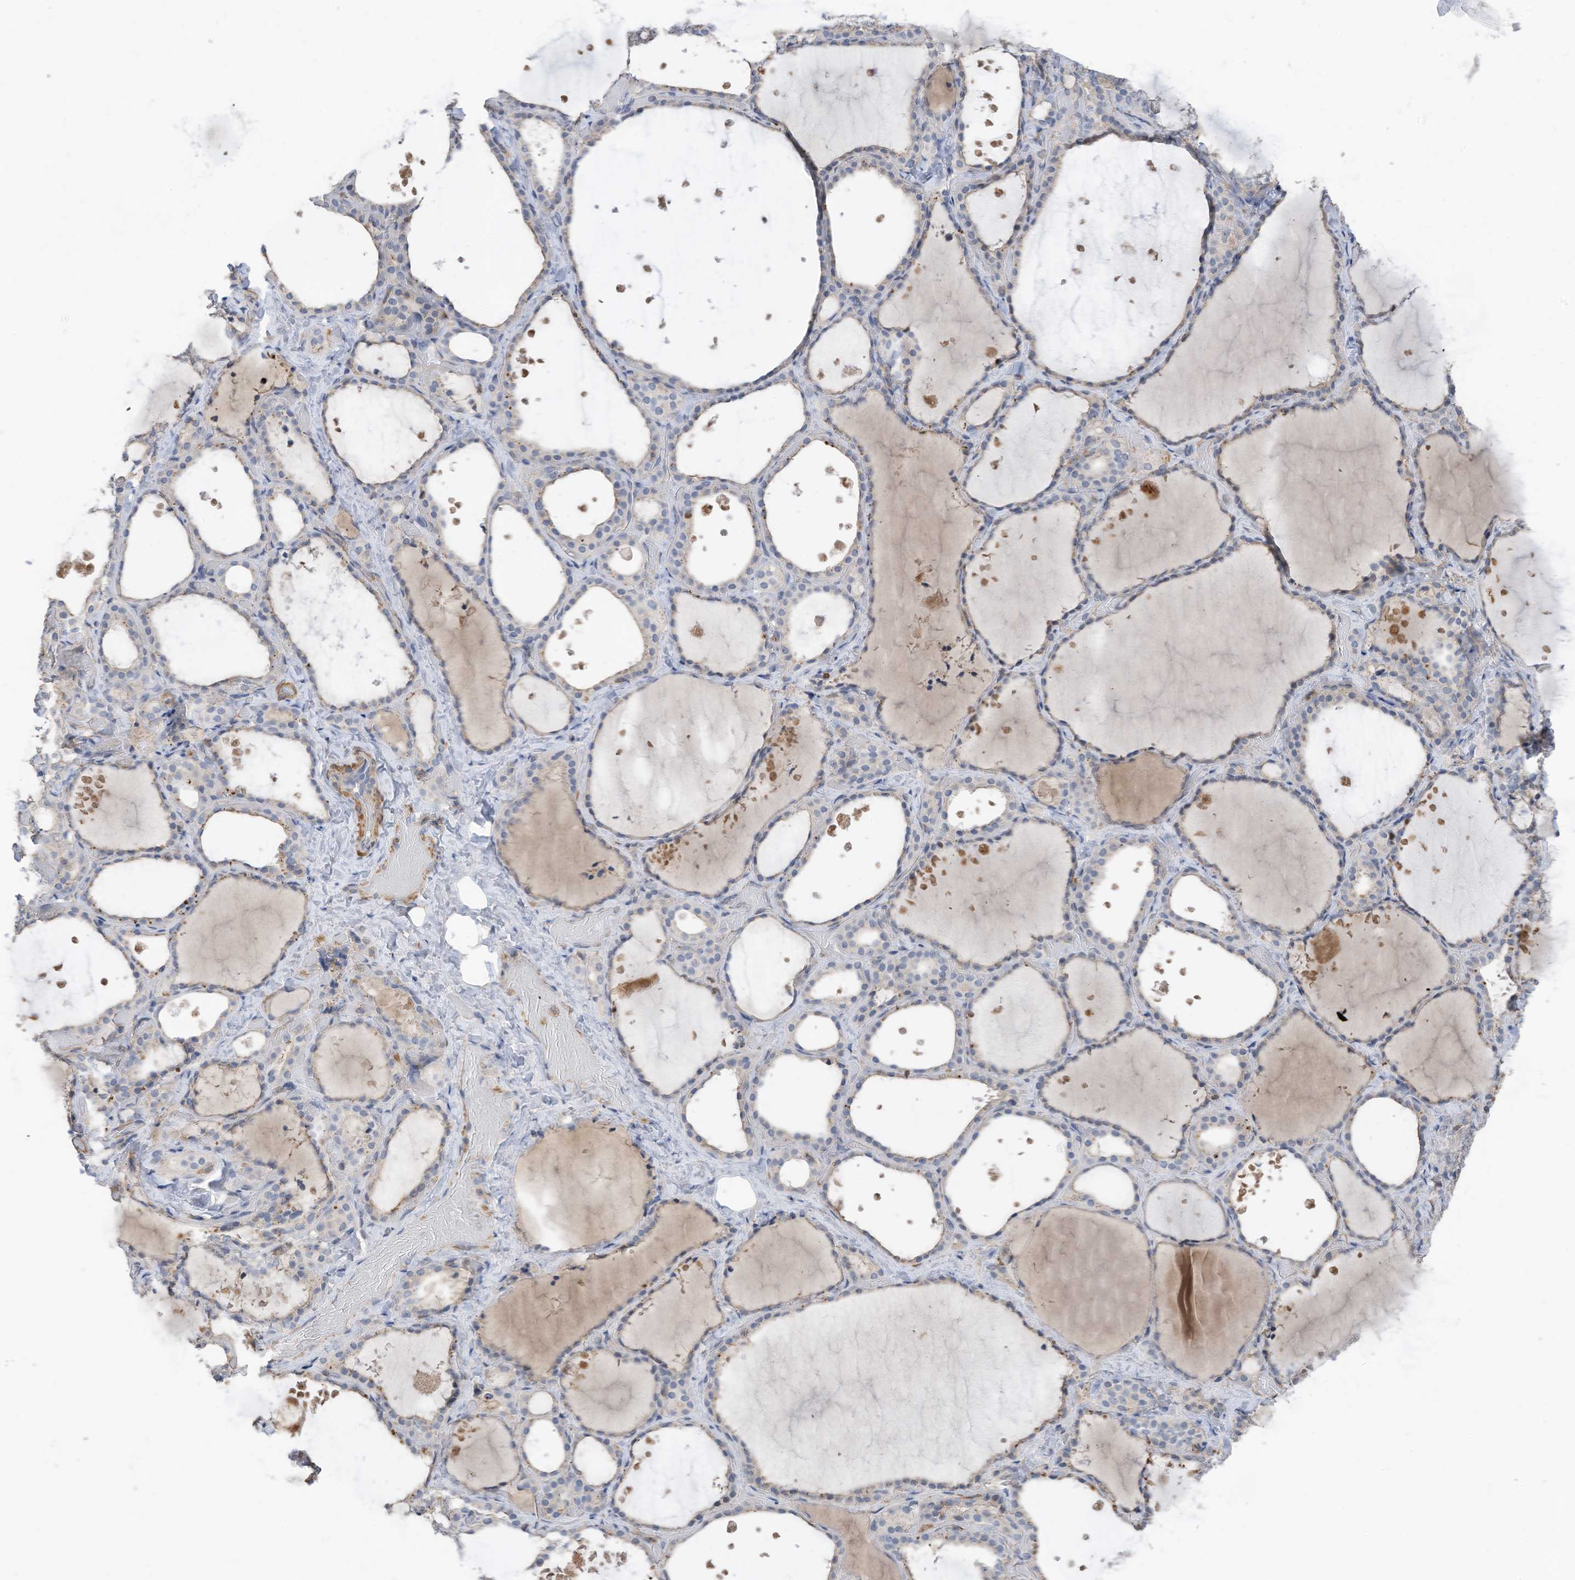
{"staining": {"intensity": "negative", "quantity": "none", "location": "none"}, "tissue": "thyroid gland", "cell_type": "Glandular cells", "image_type": "normal", "snomed": [{"axis": "morphology", "description": "Normal tissue, NOS"}, {"axis": "topography", "description": "Thyroid gland"}], "caption": "Human thyroid gland stained for a protein using IHC demonstrates no staining in glandular cells.", "gene": "SLFN14", "patient": {"sex": "female", "age": 44}}